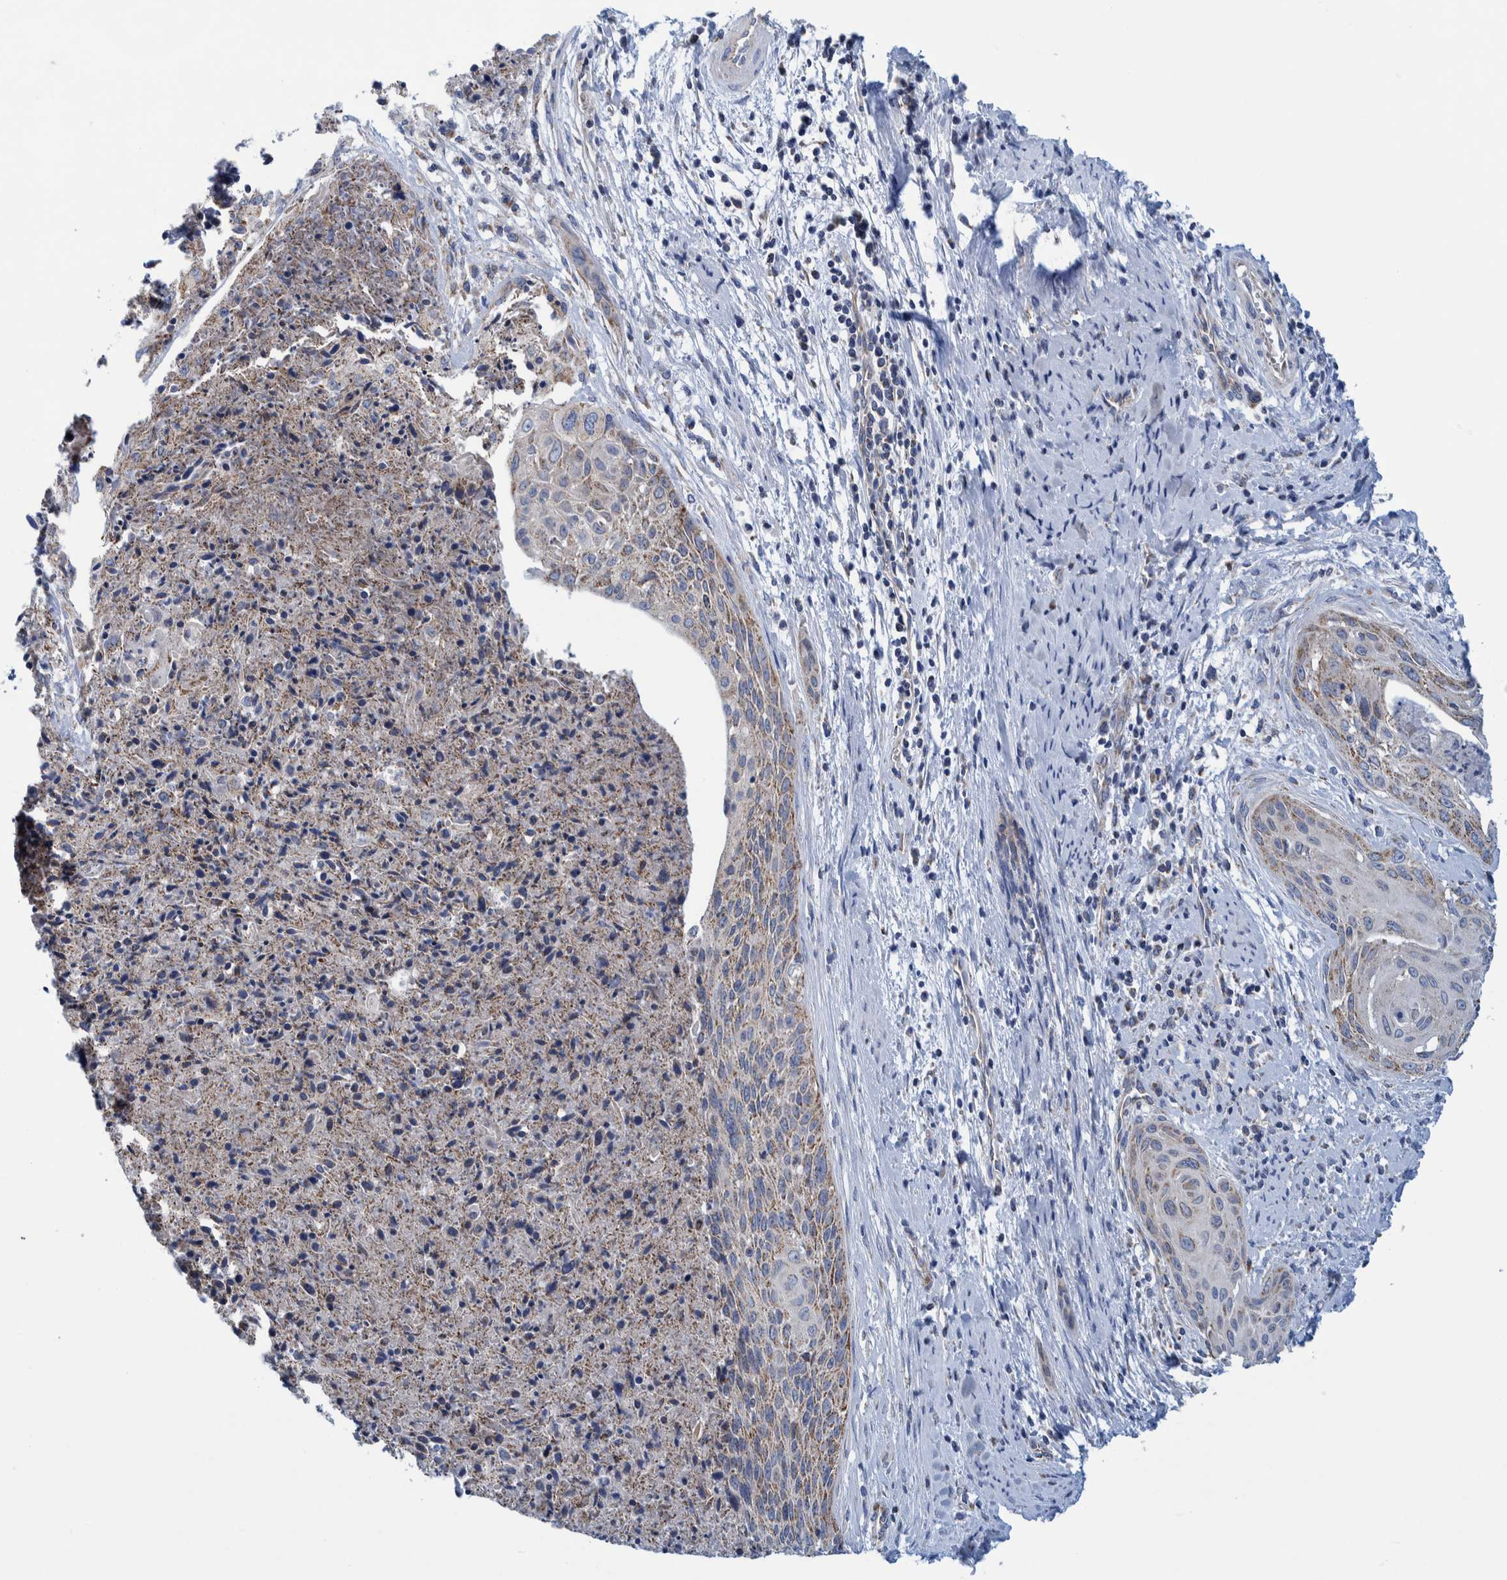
{"staining": {"intensity": "weak", "quantity": "<25%", "location": "cytoplasmic/membranous"}, "tissue": "cervical cancer", "cell_type": "Tumor cells", "image_type": "cancer", "snomed": [{"axis": "morphology", "description": "Squamous cell carcinoma, NOS"}, {"axis": "topography", "description": "Cervix"}], "caption": "High power microscopy histopathology image of an immunohistochemistry histopathology image of cervical cancer, revealing no significant staining in tumor cells.", "gene": "MRPS7", "patient": {"sex": "female", "age": 55}}